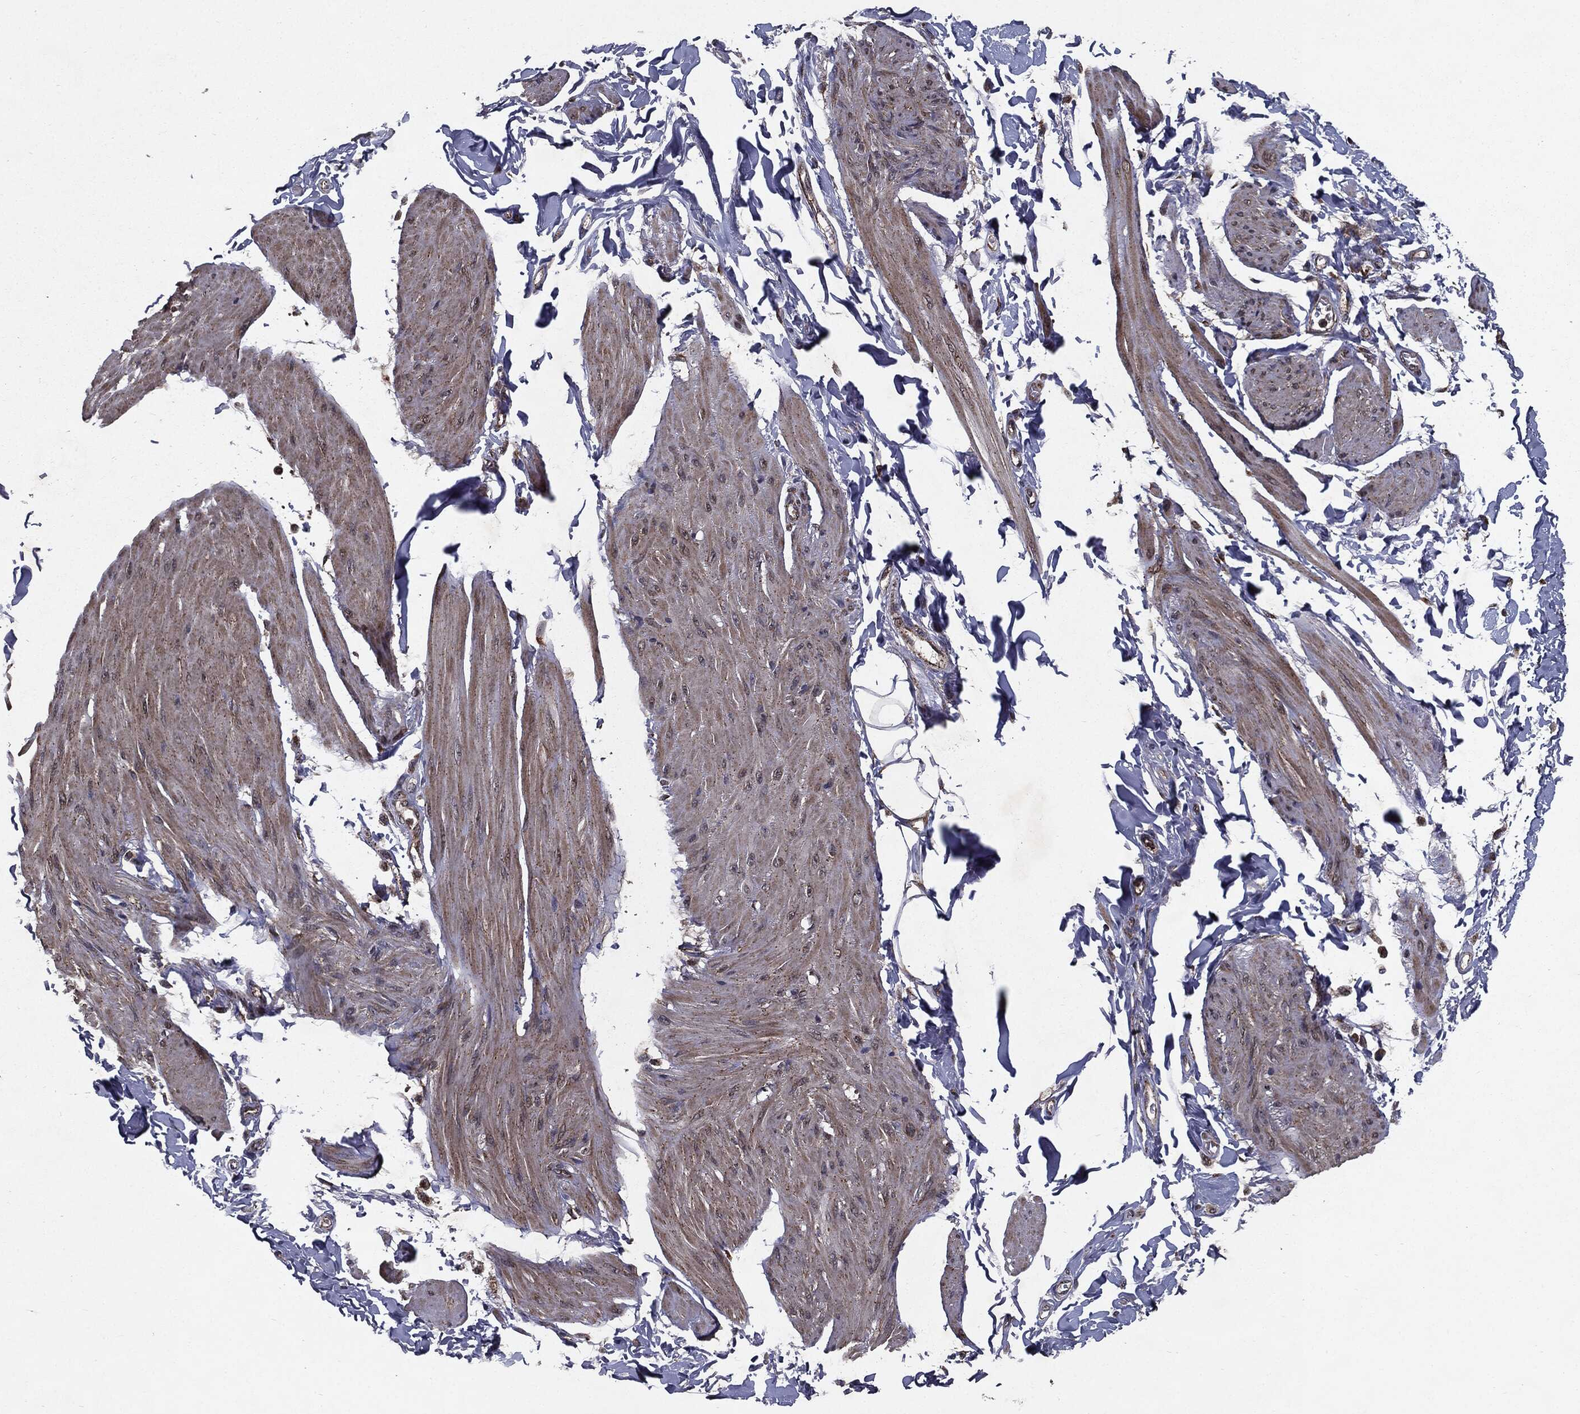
{"staining": {"intensity": "weak", "quantity": "25%-75%", "location": "cytoplasmic/membranous"}, "tissue": "smooth muscle", "cell_type": "Smooth muscle cells", "image_type": "normal", "snomed": [{"axis": "morphology", "description": "Normal tissue, NOS"}, {"axis": "topography", "description": "Adipose tissue"}, {"axis": "topography", "description": "Smooth muscle"}, {"axis": "topography", "description": "Peripheral nerve tissue"}], "caption": "Immunohistochemical staining of benign human smooth muscle reveals 25%-75% levels of weak cytoplasmic/membranous protein staining in about 25%-75% of smooth muscle cells. (DAB IHC, brown staining for protein, blue staining for nuclei).", "gene": "HDAC5", "patient": {"sex": "male", "age": 83}}